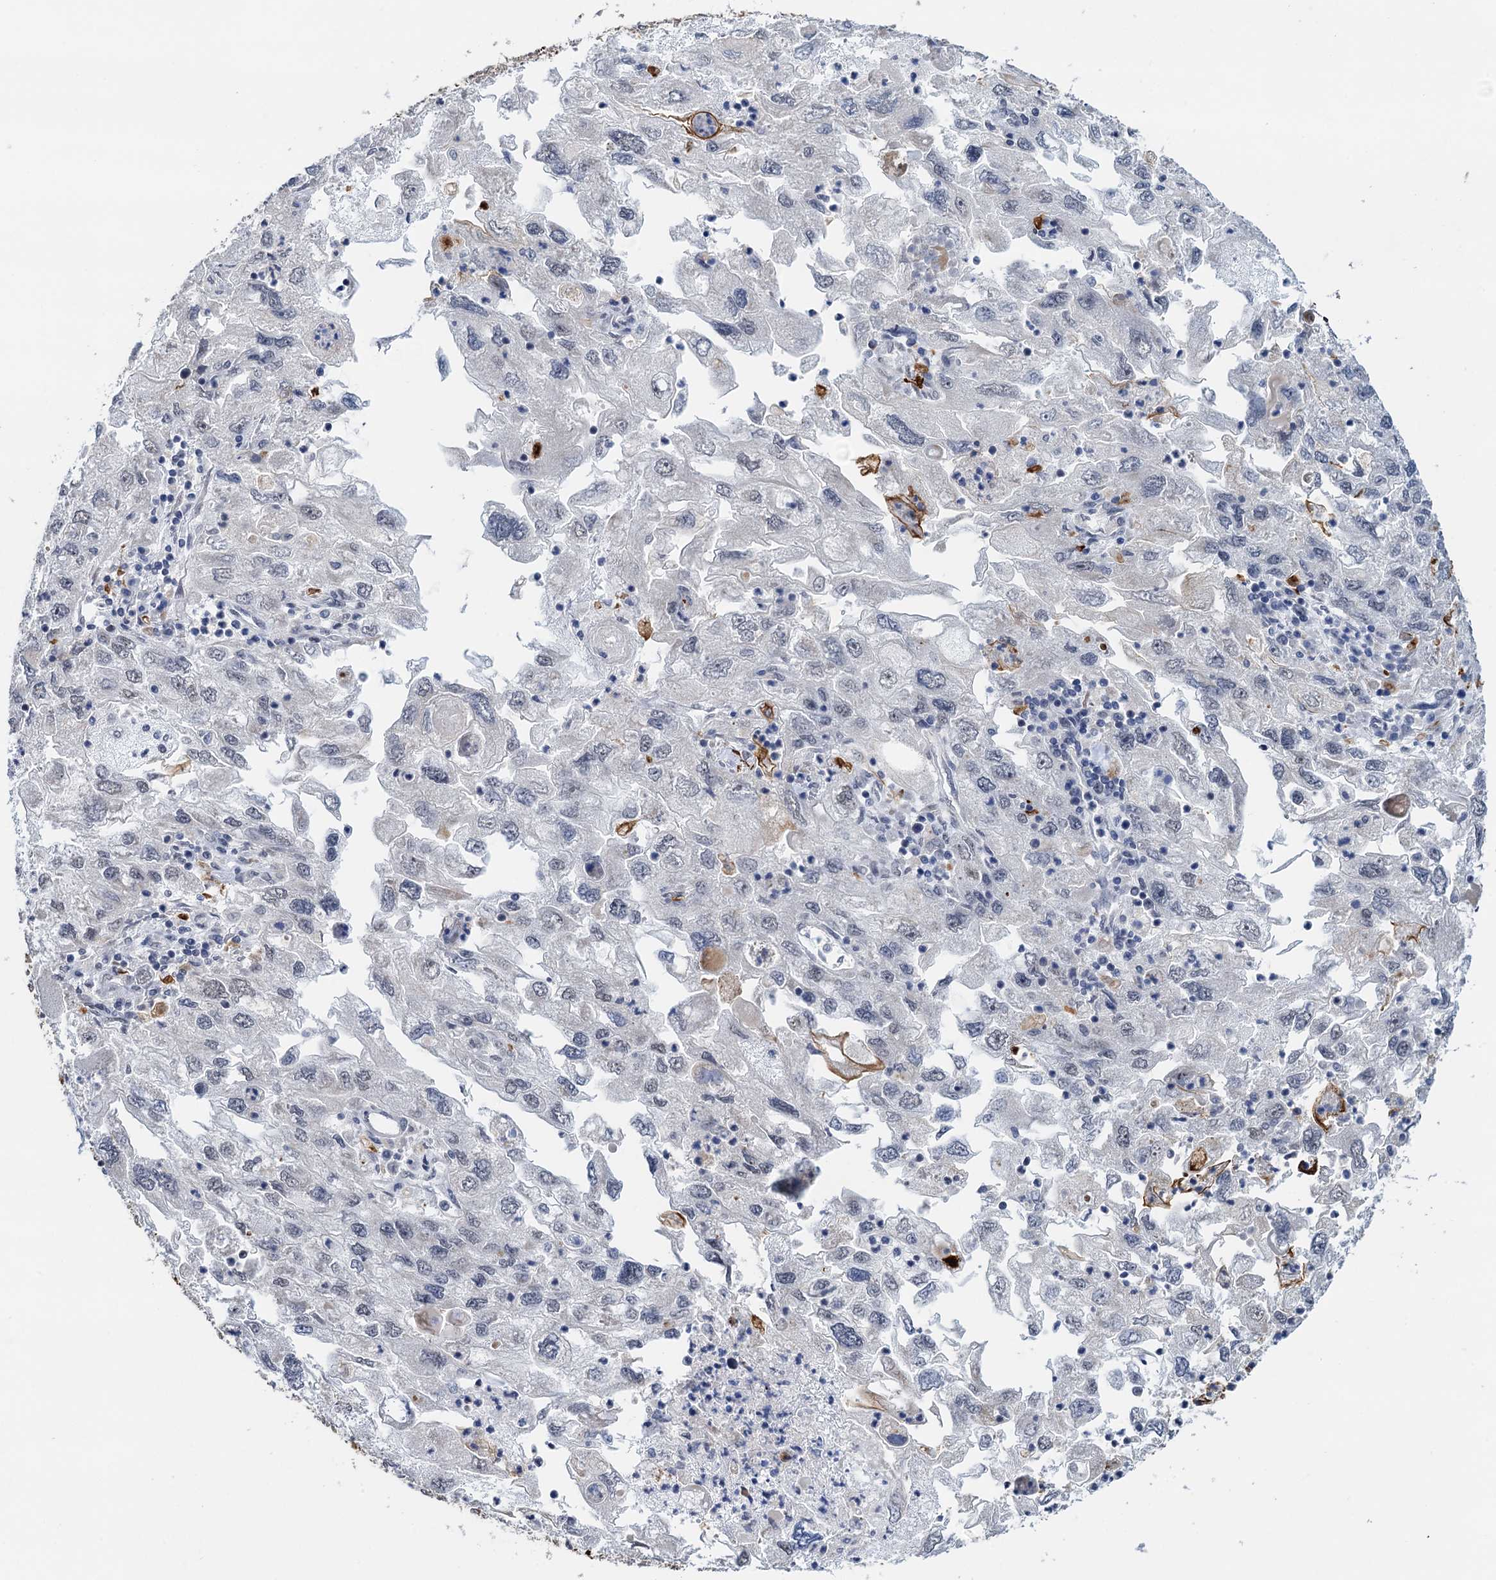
{"staining": {"intensity": "negative", "quantity": "none", "location": "none"}, "tissue": "endometrial cancer", "cell_type": "Tumor cells", "image_type": "cancer", "snomed": [{"axis": "morphology", "description": "Adenocarcinoma, NOS"}, {"axis": "topography", "description": "Endometrium"}], "caption": "Tumor cells are negative for protein expression in human adenocarcinoma (endometrial).", "gene": "NAT10", "patient": {"sex": "female", "age": 49}}